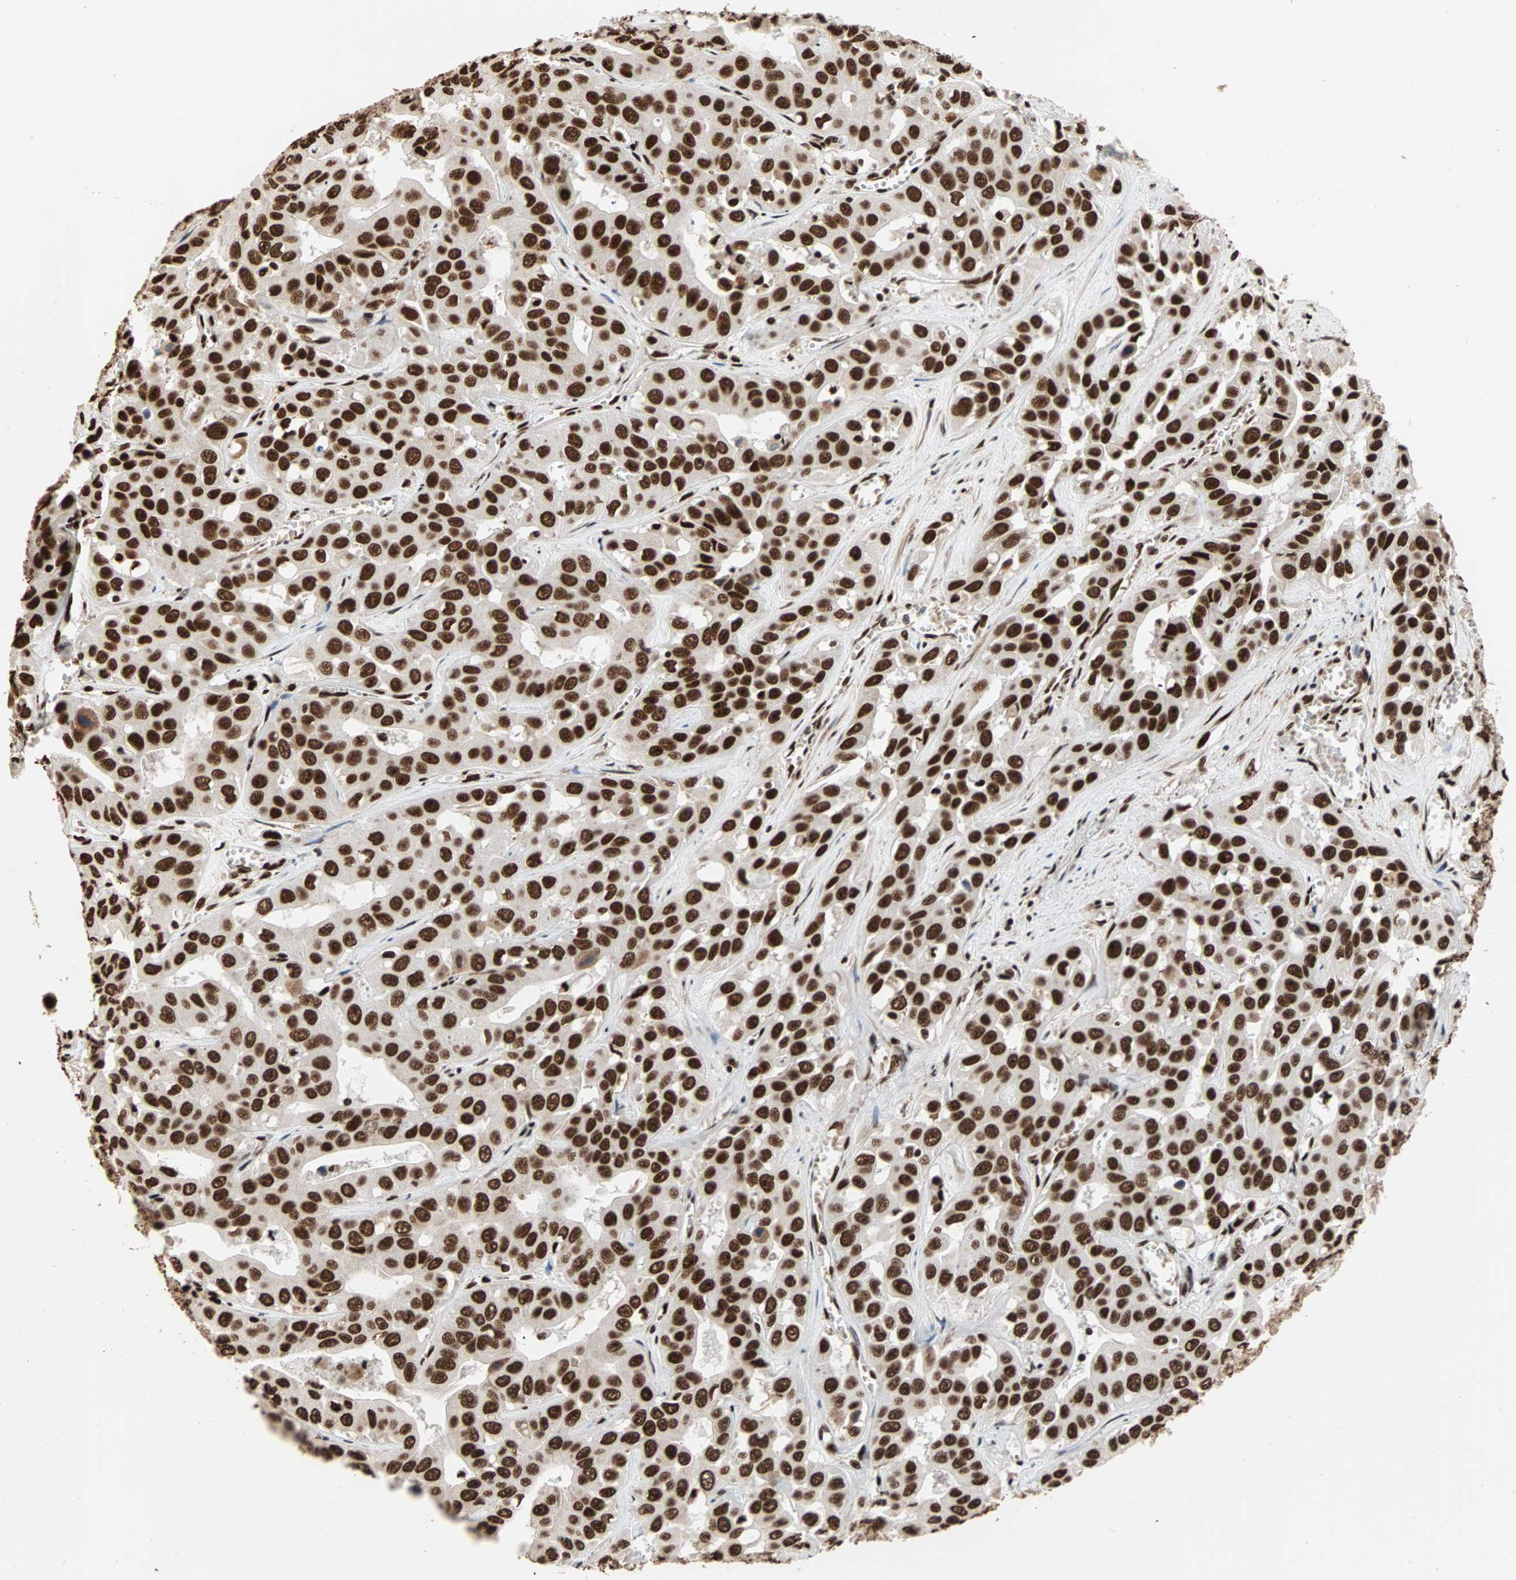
{"staining": {"intensity": "strong", "quantity": ">75%", "location": "nuclear"}, "tissue": "liver cancer", "cell_type": "Tumor cells", "image_type": "cancer", "snomed": [{"axis": "morphology", "description": "Cholangiocarcinoma"}, {"axis": "topography", "description": "Liver"}], "caption": "There is high levels of strong nuclear positivity in tumor cells of liver cancer (cholangiocarcinoma), as demonstrated by immunohistochemical staining (brown color).", "gene": "ILF2", "patient": {"sex": "female", "age": 52}}